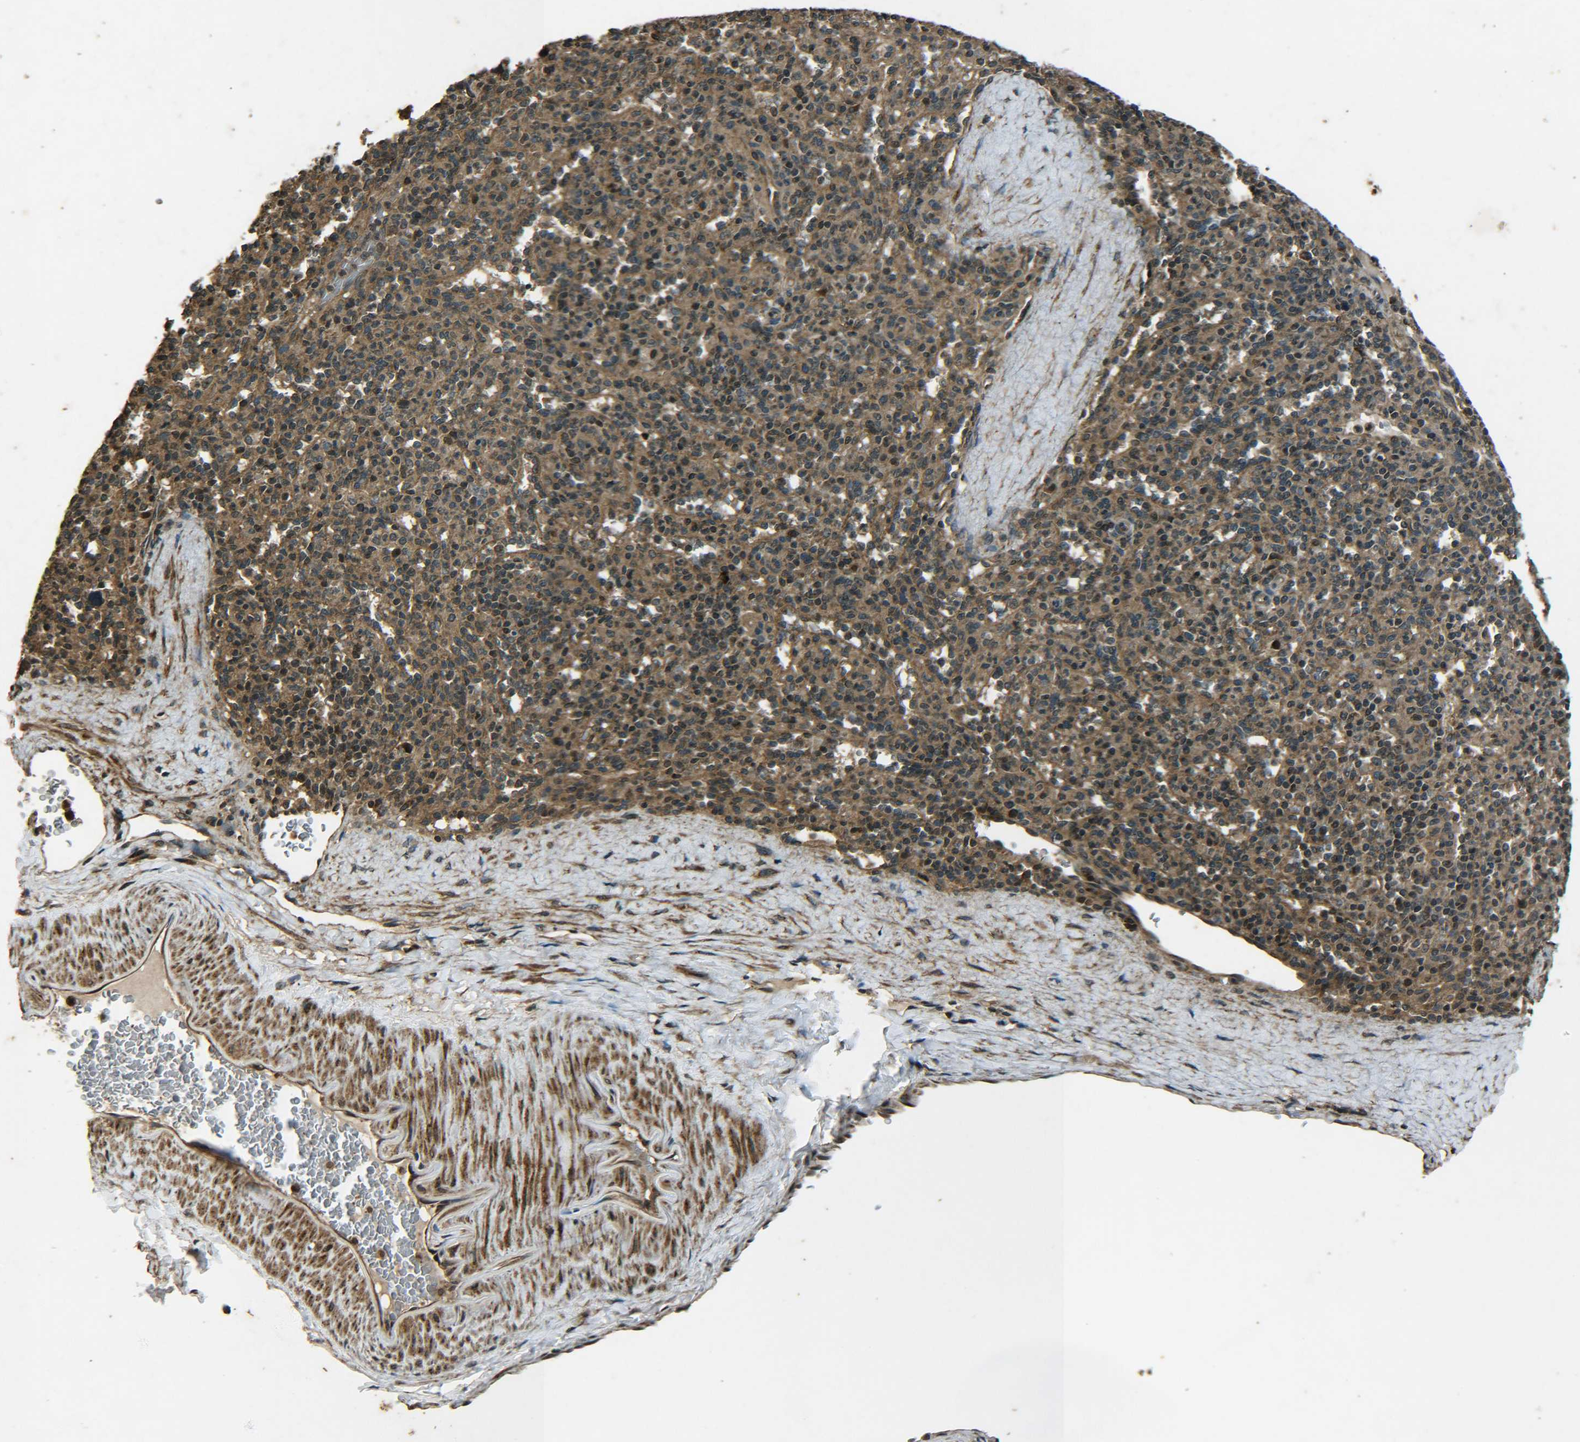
{"staining": {"intensity": "moderate", "quantity": ">75%", "location": "cytoplasmic/membranous,nuclear"}, "tissue": "spleen", "cell_type": "Cells in red pulp", "image_type": "normal", "snomed": [{"axis": "morphology", "description": "Normal tissue, NOS"}, {"axis": "topography", "description": "Spleen"}], "caption": "Cells in red pulp show medium levels of moderate cytoplasmic/membranous,nuclear positivity in approximately >75% of cells in normal human spleen.", "gene": "PLK2", "patient": {"sex": "male", "age": 36}}